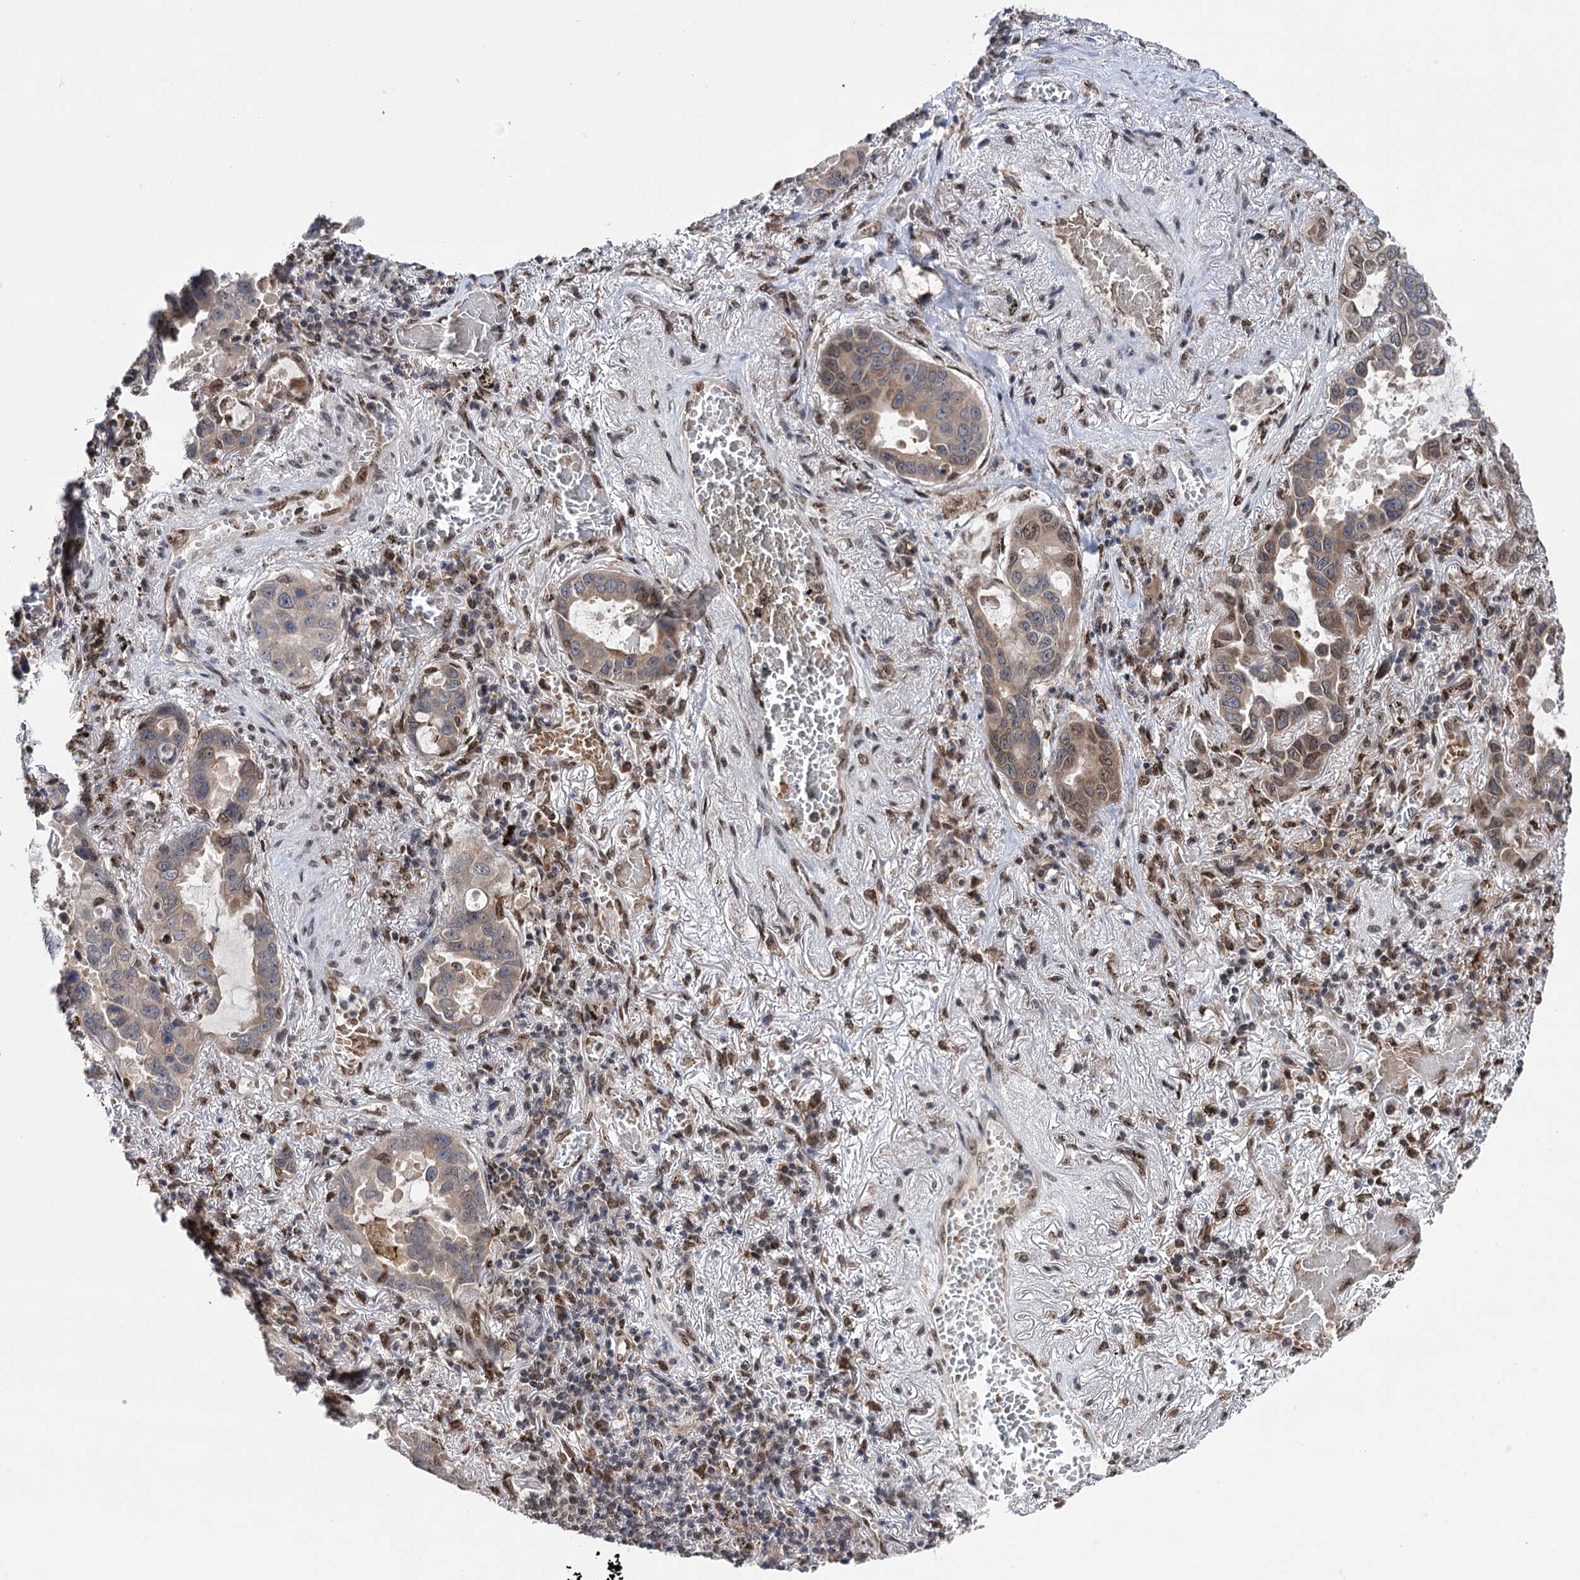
{"staining": {"intensity": "weak", "quantity": "25%-75%", "location": "nuclear"}, "tissue": "lung cancer", "cell_type": "Tumor cells", "image_type": "cancer", "snomed": [{"axis": "morphology", "description": "Adenocarcinoma, NOS"}, {"axis": "topography", "description": "Lung"}], "caption": "DAB immunohistochemical staining of human adenocarcinoma (lung) reveals weak nuclear protein staining in about 25%-75% of tumor cells.", "gene": "MESD", "patient": {"sex": "male", "age": 64}}